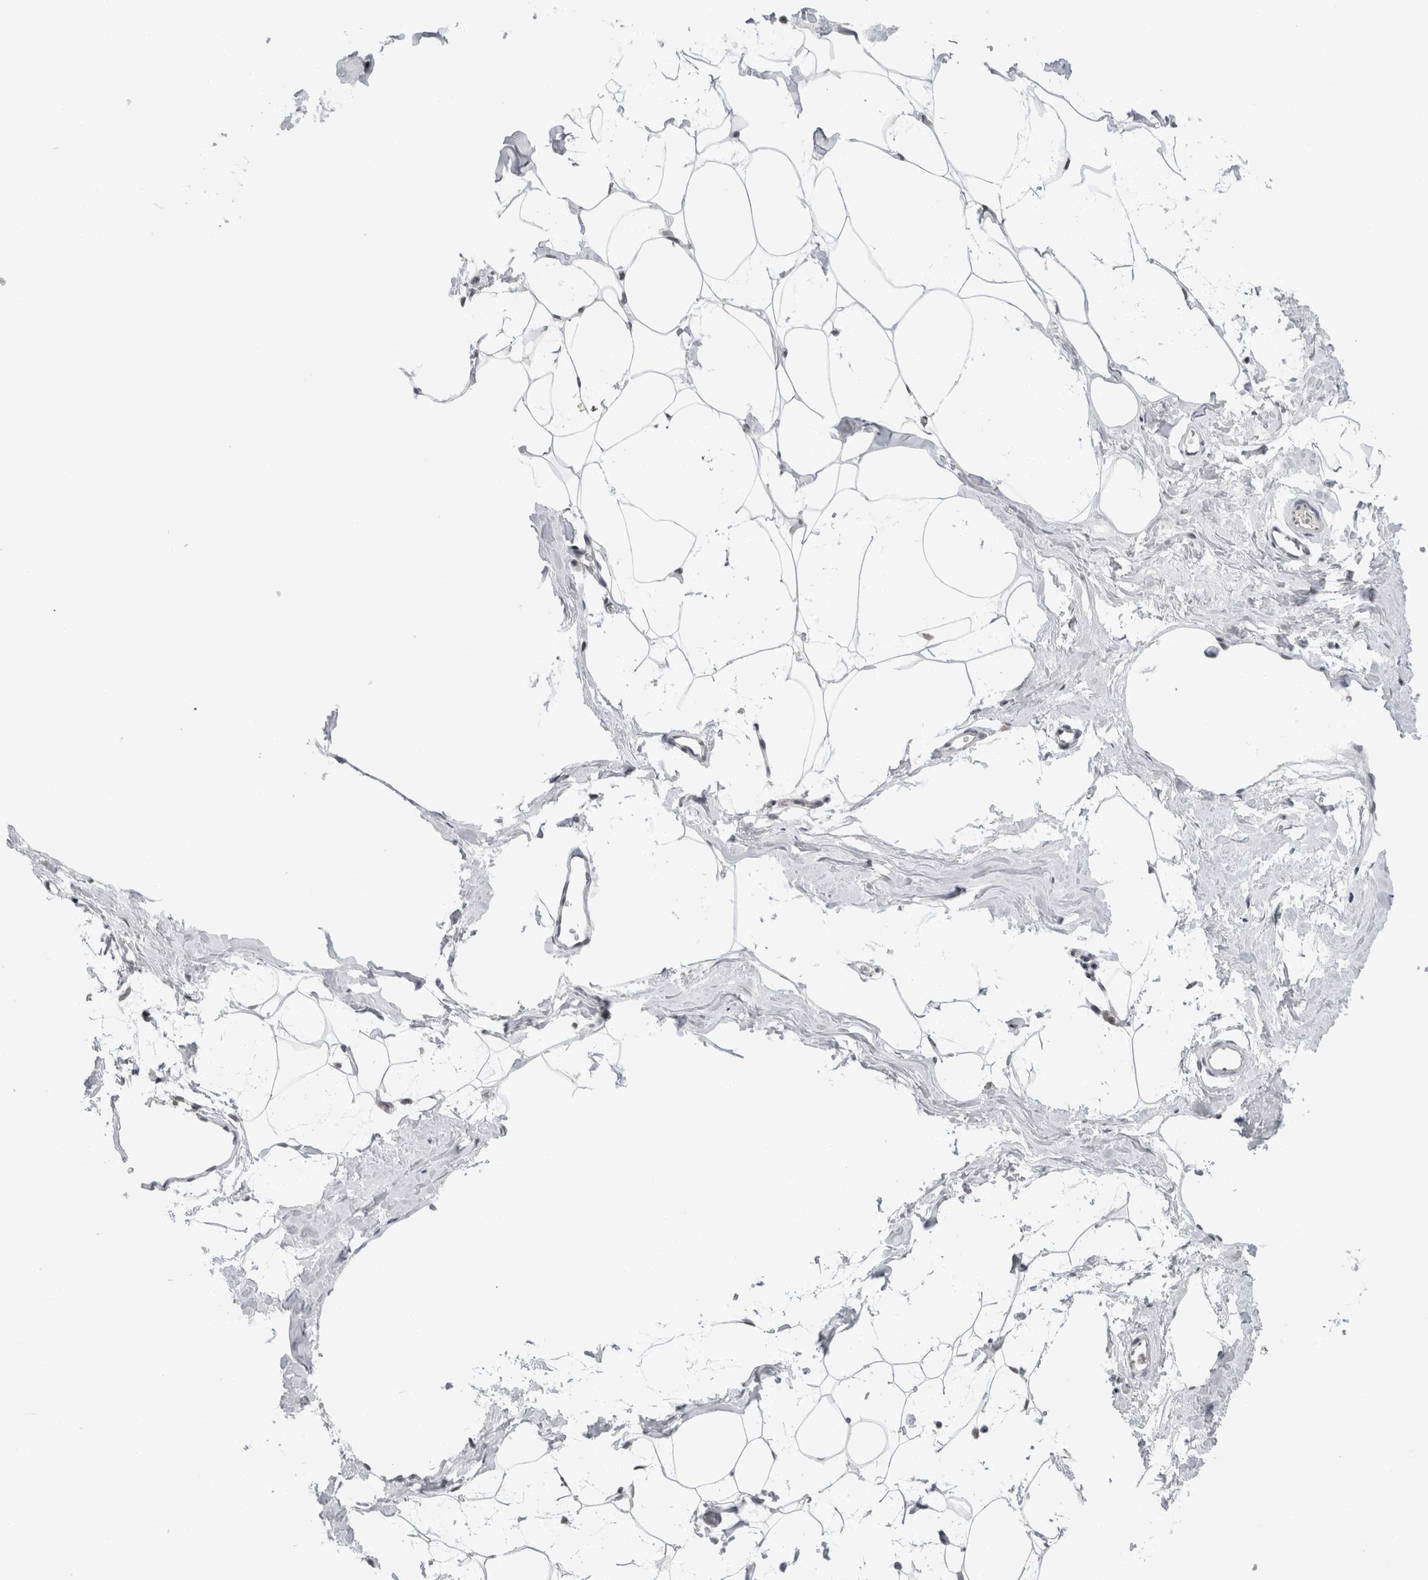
{"staining": {"intensity": "weak", "quantity": ">75%", "location": "cytoplasmic/membranous,nuclear"}, "tissue": "adipose tissue", "cell_type": "Adipocytes", "image_type": "normal", "snomed": [{"axis": "morphology", "description": "Normal tissue, NOS"}, {"axis": "morphology", "description": "Fibrosis, NOS"}, {"axis": "topography", "description": "Breast"}, {"axis": "topography", "description": "Adipose tissue"}], "caption": "Immunohistochemical staining of normal adipose tissue displays >75% levels of weak cytoplasmic/membranous,nuclear protein staining in approximately >75% of adipocytes. The protein is shown in brown color, while the nuclei are stained blue.", "gene": "ZNF770", "patient": {"sex": "female", "age": 39}}